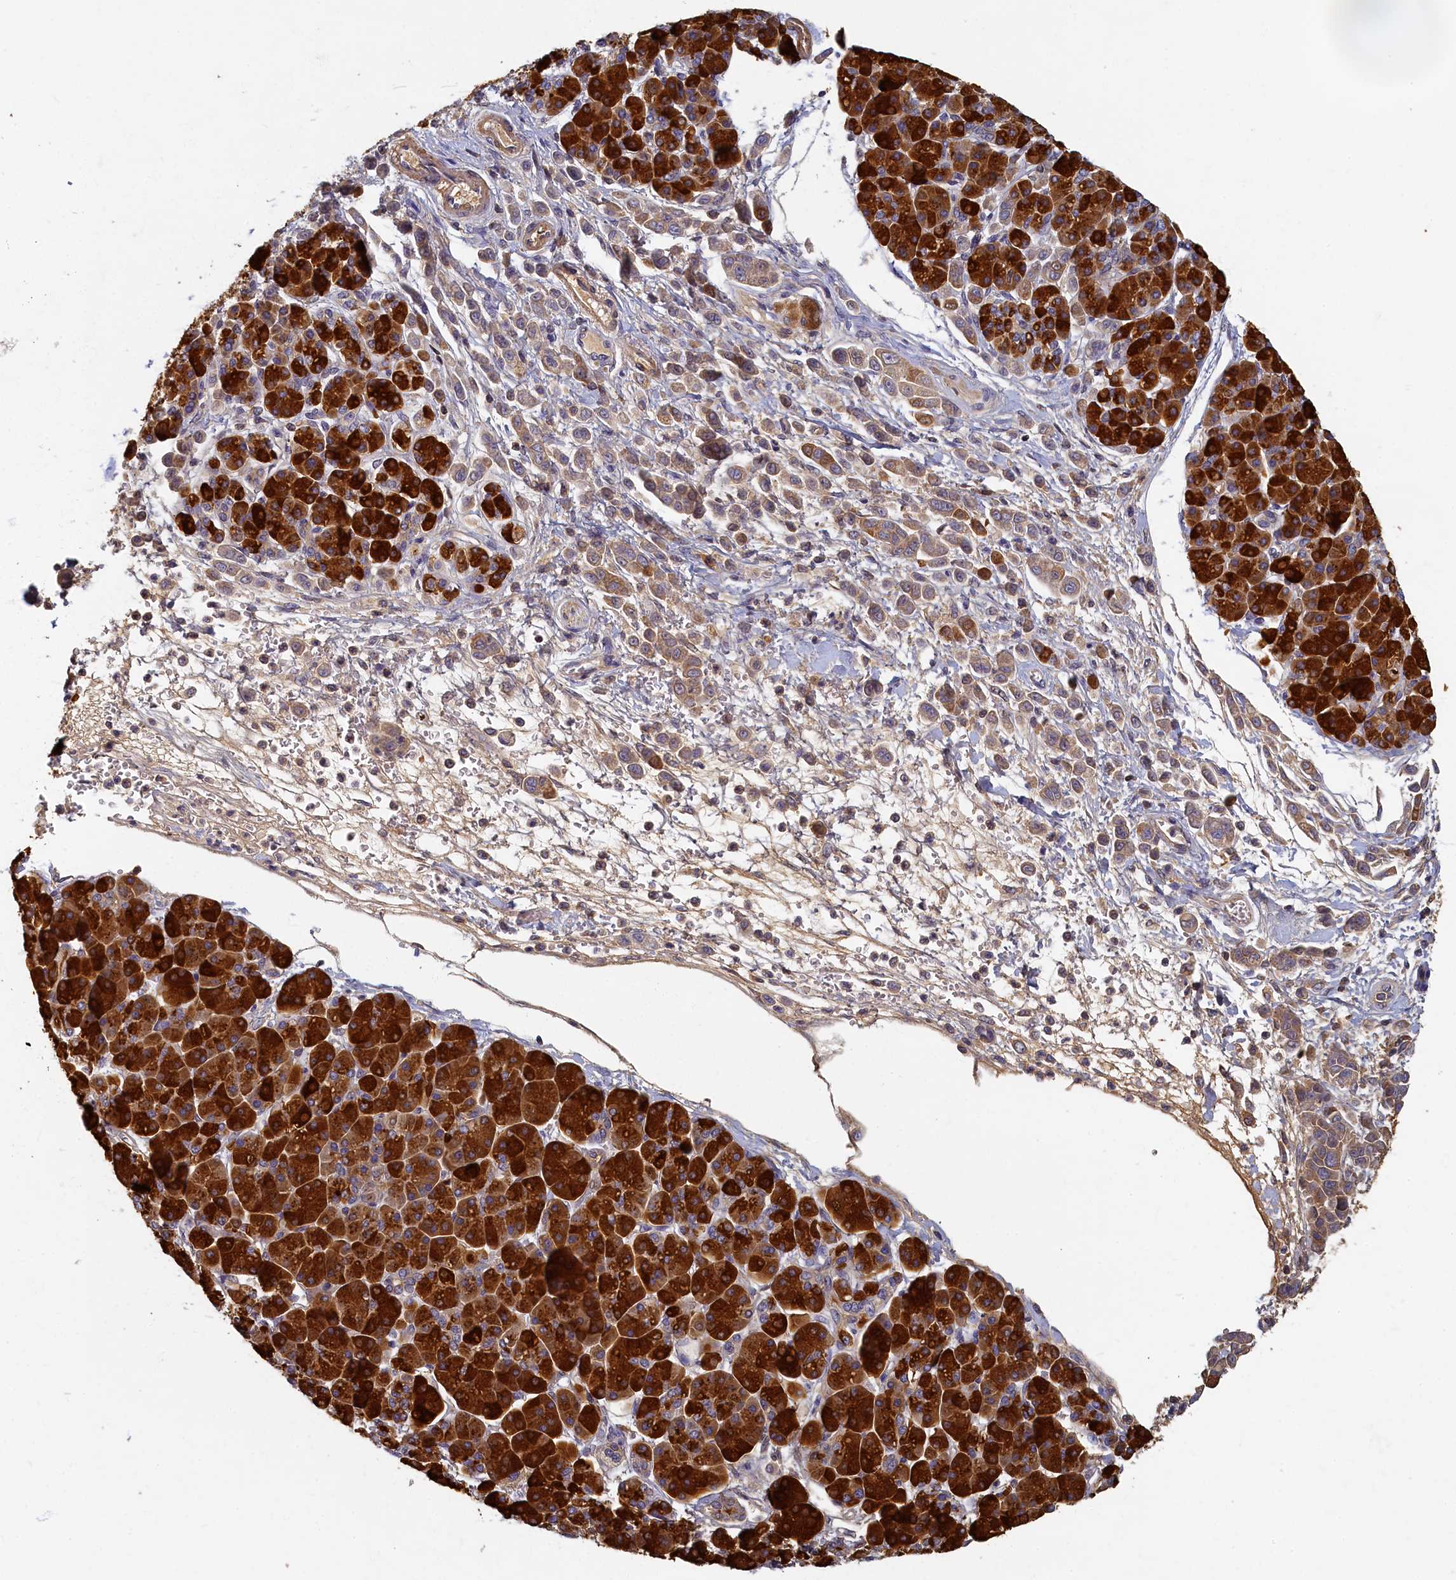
{"staining": {"intensity": "weak", "quantity": ">75%", "location": "cytoplasmic/membranous"}, "tissue": "pancreatic cancer", "cell_type": "Tumor cells", "image_type": "cancer", "snomed": [{"axis": "morphology", "description": "Normal tissue, NOS"}, {"axis": "morphology", "description": "Adenocarcinoma, NOS"}, {"axis": "topography", "description": "Pancreas"}], "caption": "The micrograph demonstrates staining of pancreatic cancer, revealing weak cytoplasmic/membranous protein positivity (brown color) within tumor cells.", "gene": "TBCB", "patient": {"sex": "female", "age": 64}}